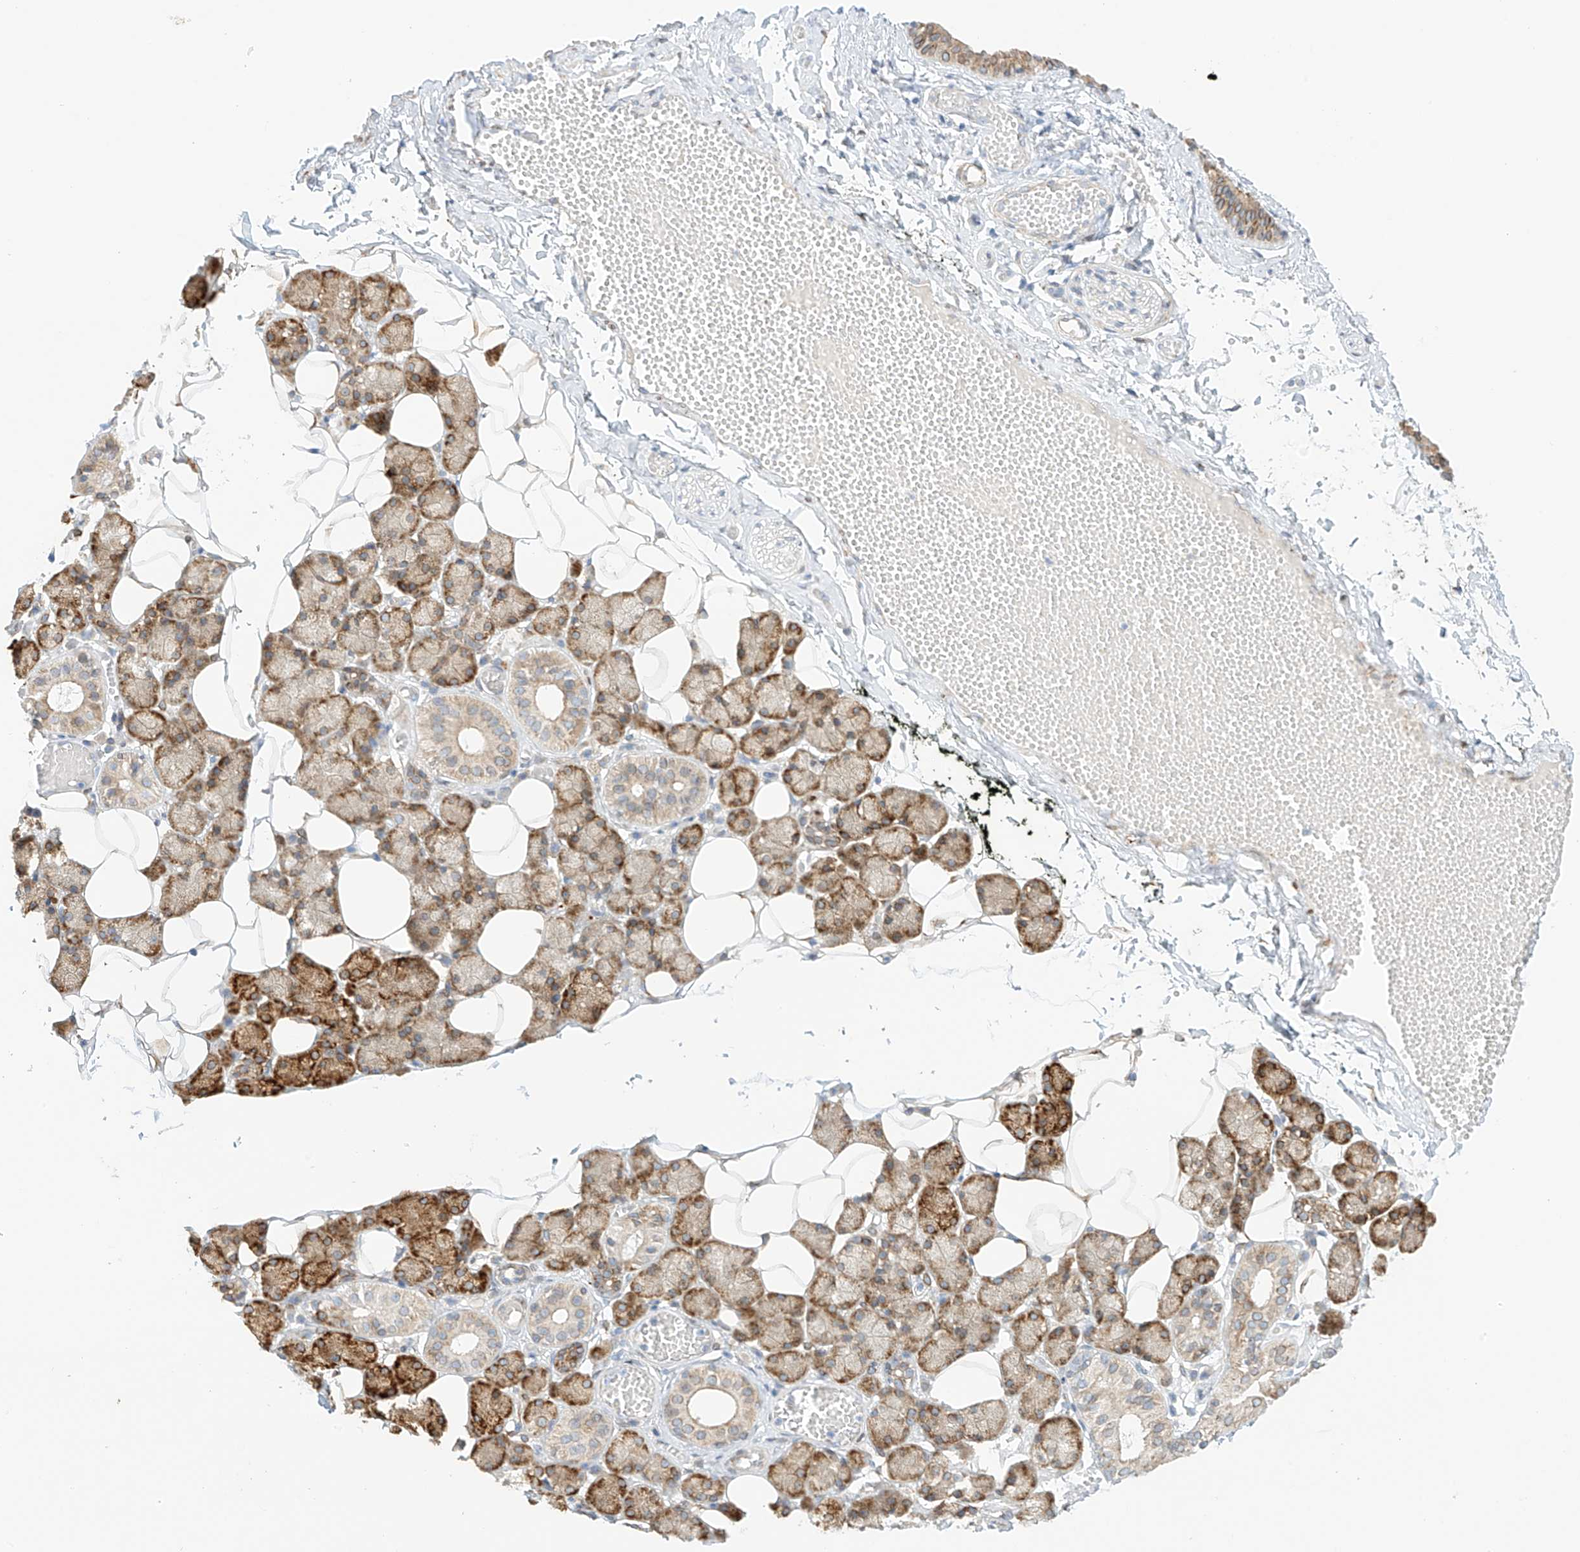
{"staining": {"intensity": "strong", "quantity": ">75%", "location": "cytoplasmic/membranous"}, "tissue": "salivary gland", "cell_type": "Glandular cells", "image_type": "normal", "snomed": [{"axis": "morphology", "description": "Normal tissue, NOS"}, {"axis": "topography", "description": "Salivary gland"}], "caption": "The image demonstrates immunohistochemical staining of normal salivary gland. There is strong cytoplasmic/membranous positivity is appreciated in about >75% of glandular cells.", "gene": "PCYOX1", "patient": {"sex": "female", "age": 33}}